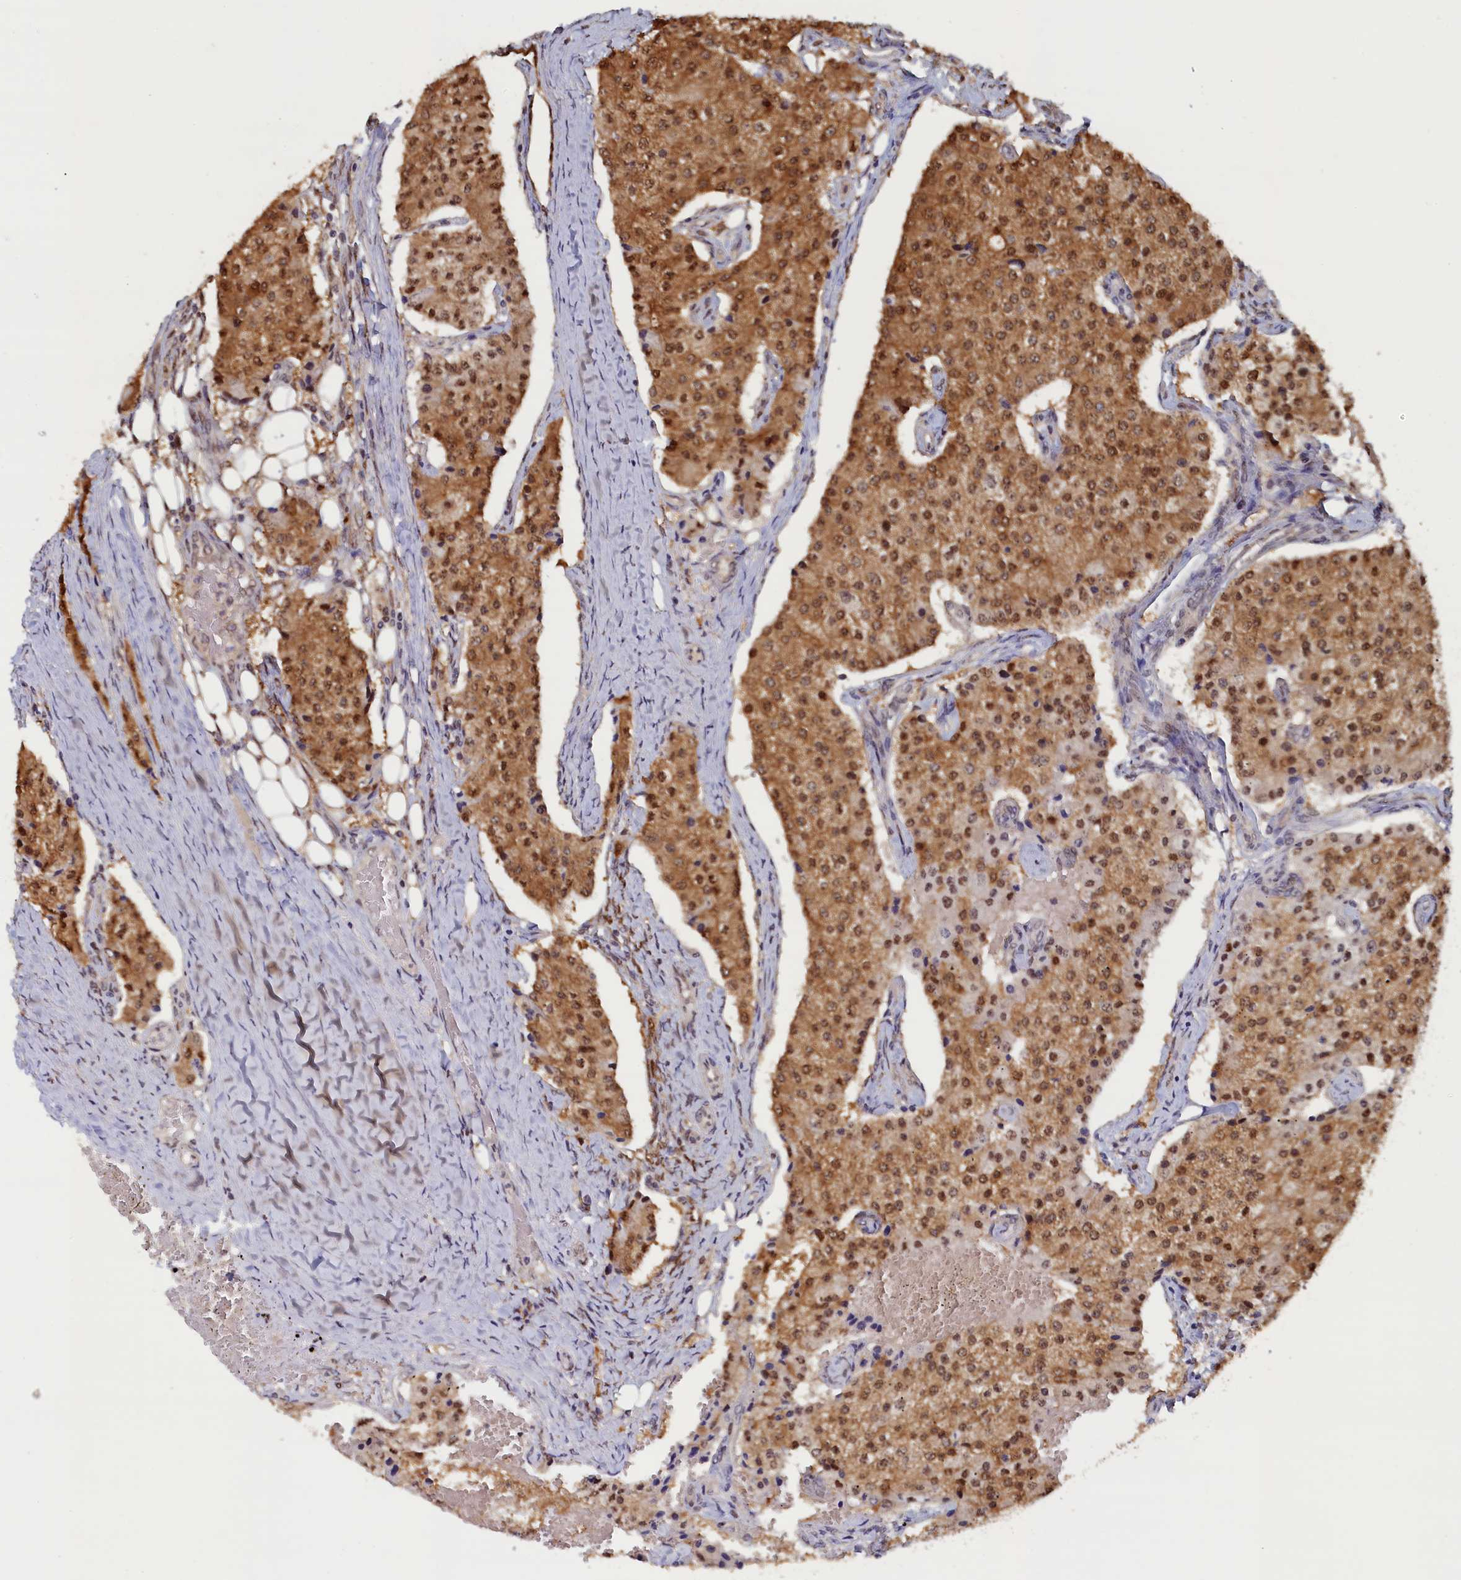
{"staining": {"intensity": "moderate", "quantity": ">75%", "location": "cytoplasmic/membranous,nuclear"}, "tissue": "carcinoid", "cell_type": "Tumor cells", "image_type": "cancer", "snomed": [{"axis": "morphology", "description": "Carcinoid, malignant, NOS"}, {"axis": "topography", "description": "Colon"}], "caption": "Immunohistochemistry micrograph of human malignant carcinoid stained for a protein (brown), which demonstrates medium levels of moderate cytoplasmic/membranous and nuclear expression in approximately >75% of tumor cells.", "gene": "AHCY", "patient": {"sex": "female", "age": 52}}